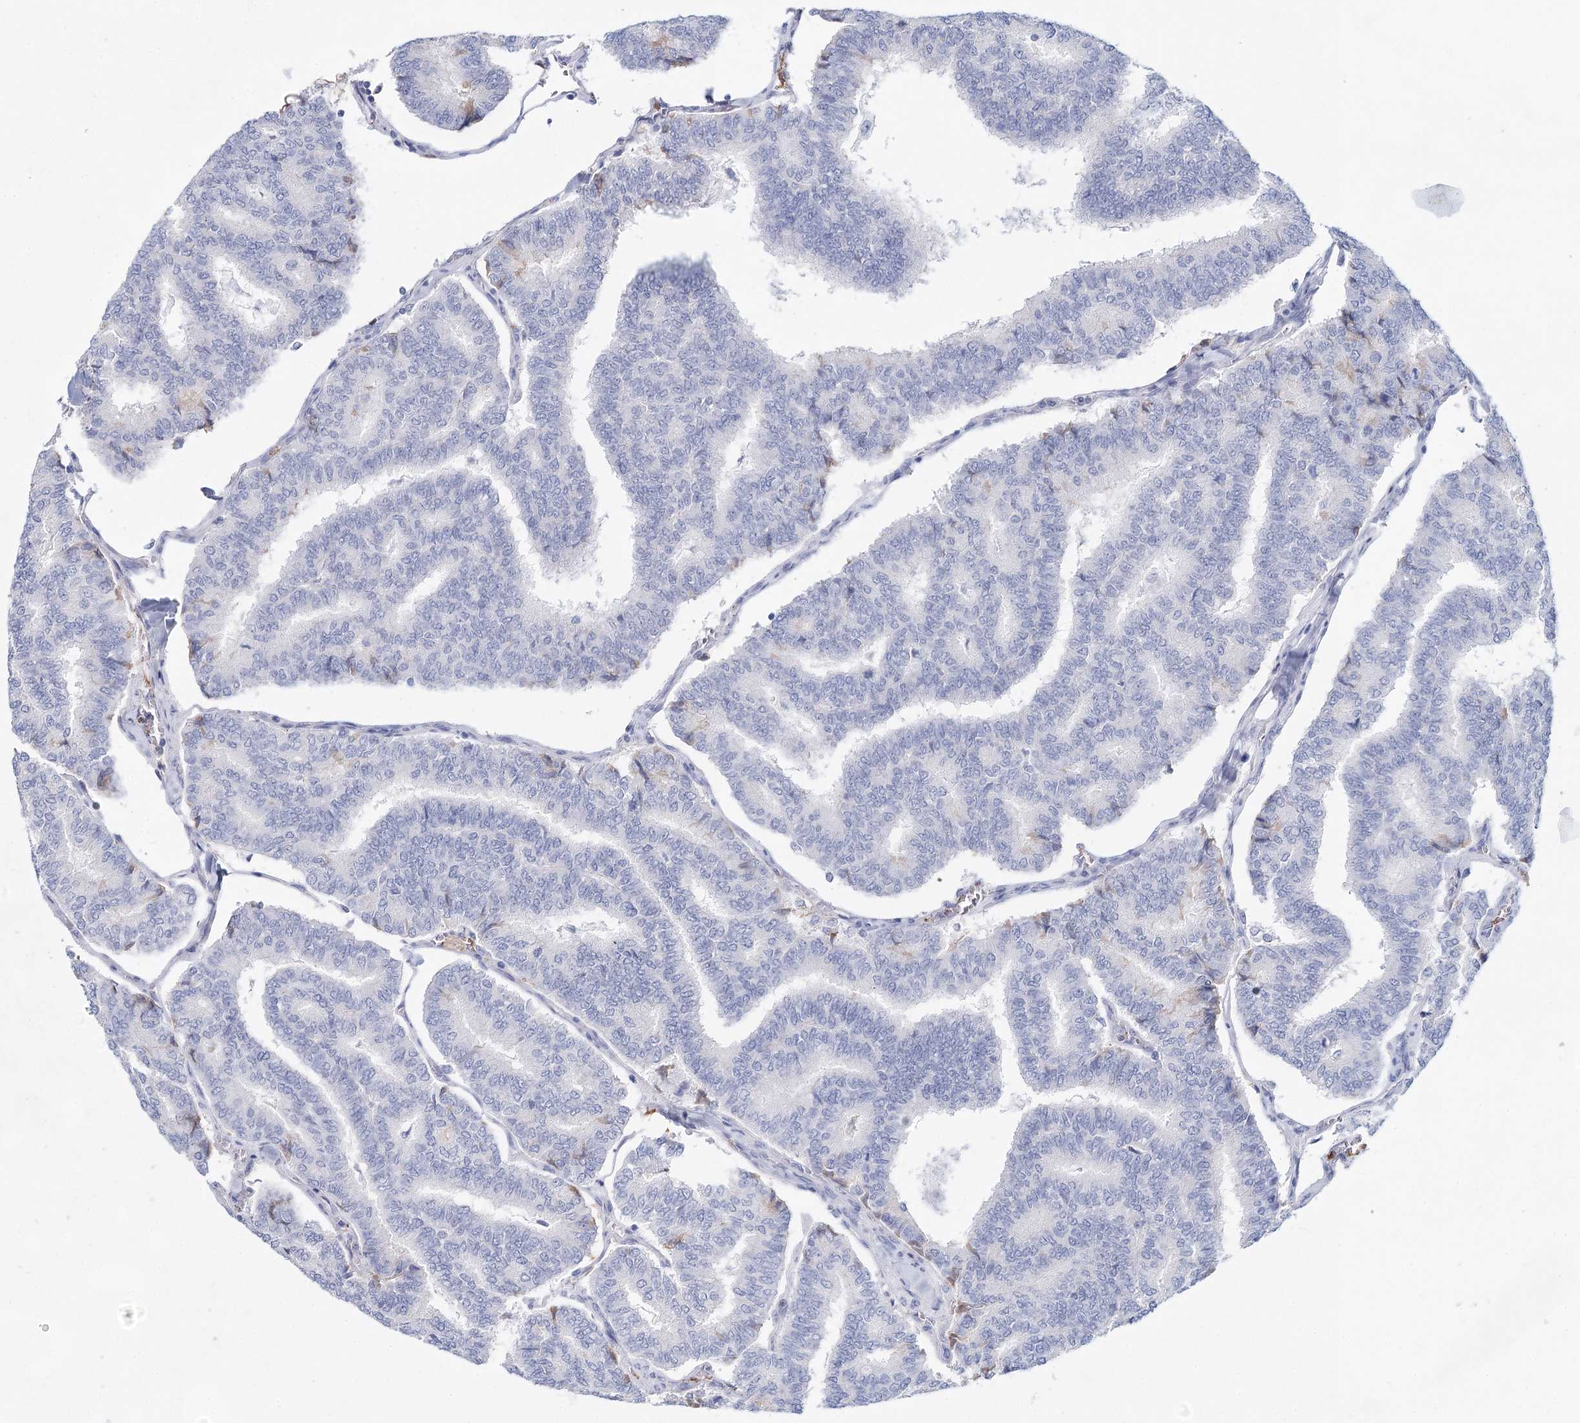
{"staining": {"intensity": "negative", "quantity": "none", "location": "none"}, "tissue": "thyroid cancer", "cell_type": "Tumor cells", "image_type": "cancer", "snomed": [{"axis": "morphology", "description": "Papillary adenocarcinoma, NOS"}, {"axis": "topography", "description": "Thyroid gland"}], "caption": "DAB (3,3'-diaminobenzidine) immunohistochemical staining of human papillary adenocarcinoma (thyroid) exhibits no significant staining in tumor cells.", "gene": "TASOR2", "patient": {"sex": "female", "age": 35}}